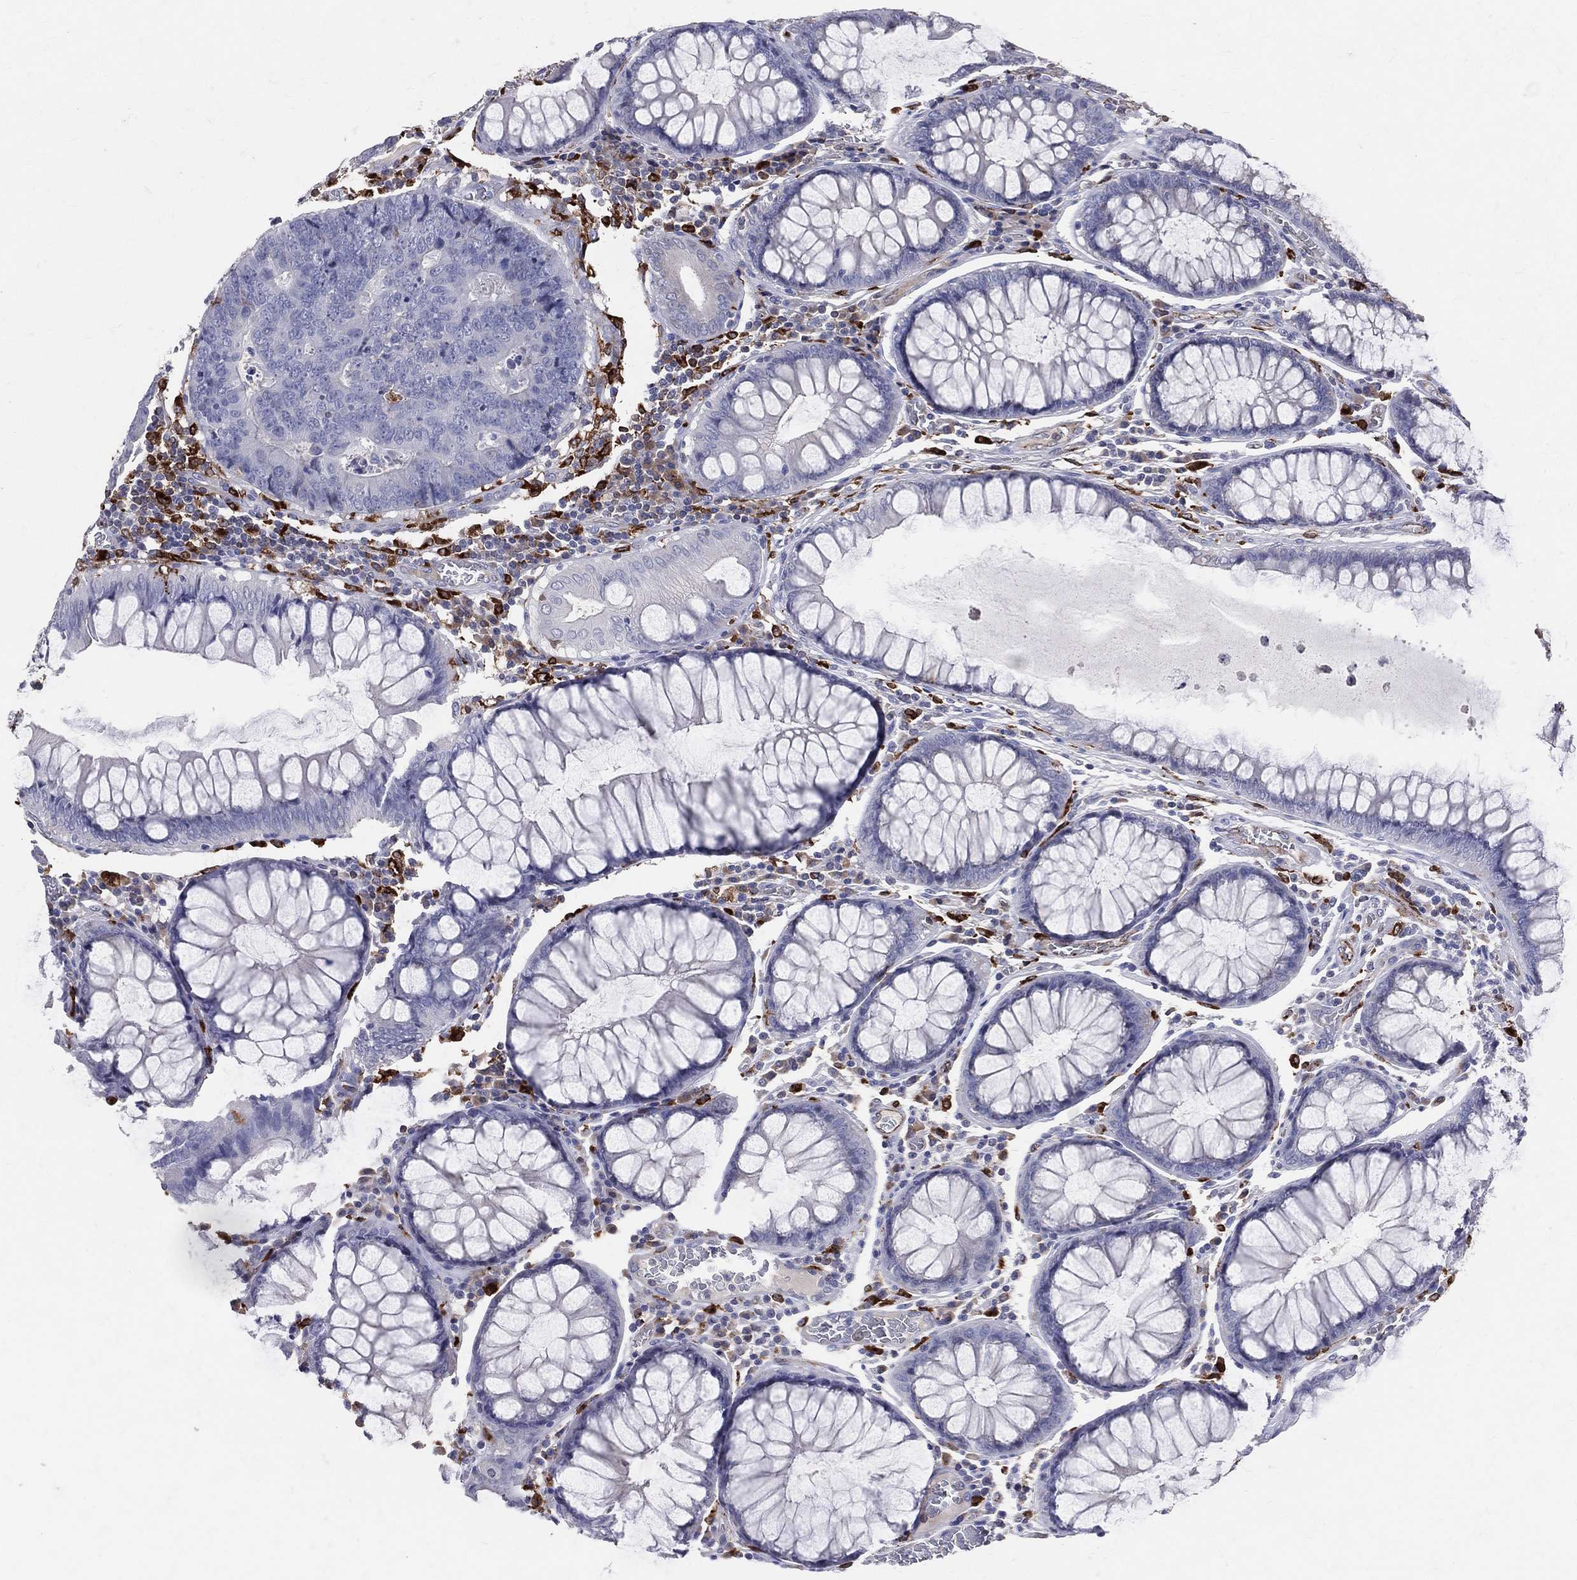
{"staining": {"intensity": "negative", "quantity": "none", "location": "none"}, "tissue": "colorectal cancer", "cell_type": "Tumor cells", "image_type": "cancer", "snomed": [{"axis": "morphology", "description": "Adenocarcinoma, NOS"}, {"axis": "topography", "description": "Colon"}], "caption": "The immunohistochemistry (IHC) histopathology image has no significant staining in tumor cells of adenocarcinoma (colorectal) tissue.", "gene": "CD74", "patient": {"sex": "female", "age": 48}}